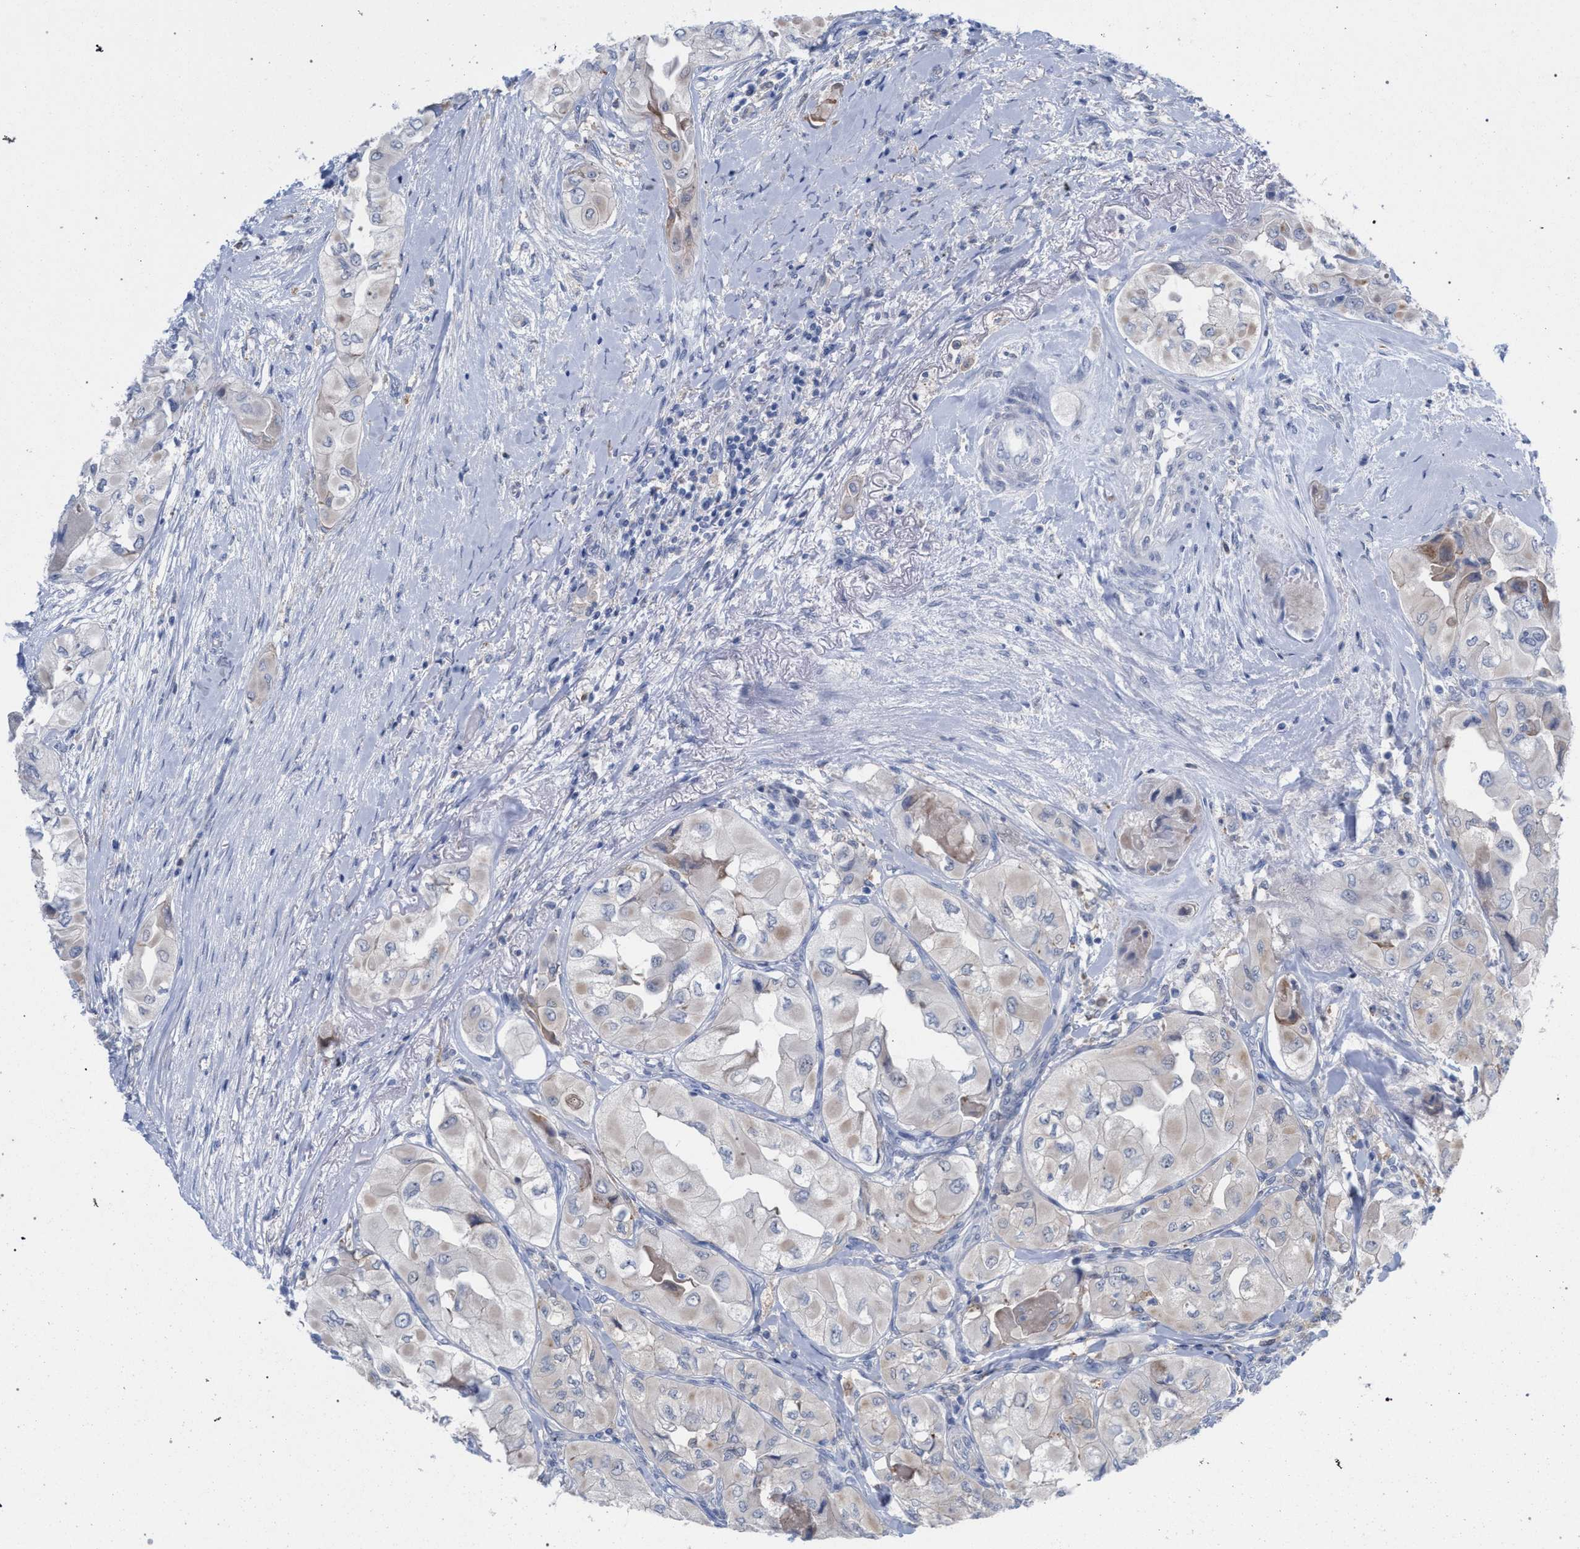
{"staining": {"intensity": "weak", "quantity": "<25%", "location": "cytoplasmic/membranous"}, "tissue": "thyroid cancer", "cell_type": "Tumor cells", "image_type": "cancer", "snomed": [{"axis": "morphology", "description": "Papillary adenocarcinoma, NOS"}, {"axis": "topography", "description": "Thyroid gland"}], "caption": "Immunohistochemistry (IHC) micrograph of neoplastic tissue: papillary adenocarcinoma (thyroid) stained with DAB (3,3'-diaminobenzidine) demonstrates no significant protein expression in tumor cells.", "gene": "FHOD3", "patient": {"sex": "female", "age": 59}}